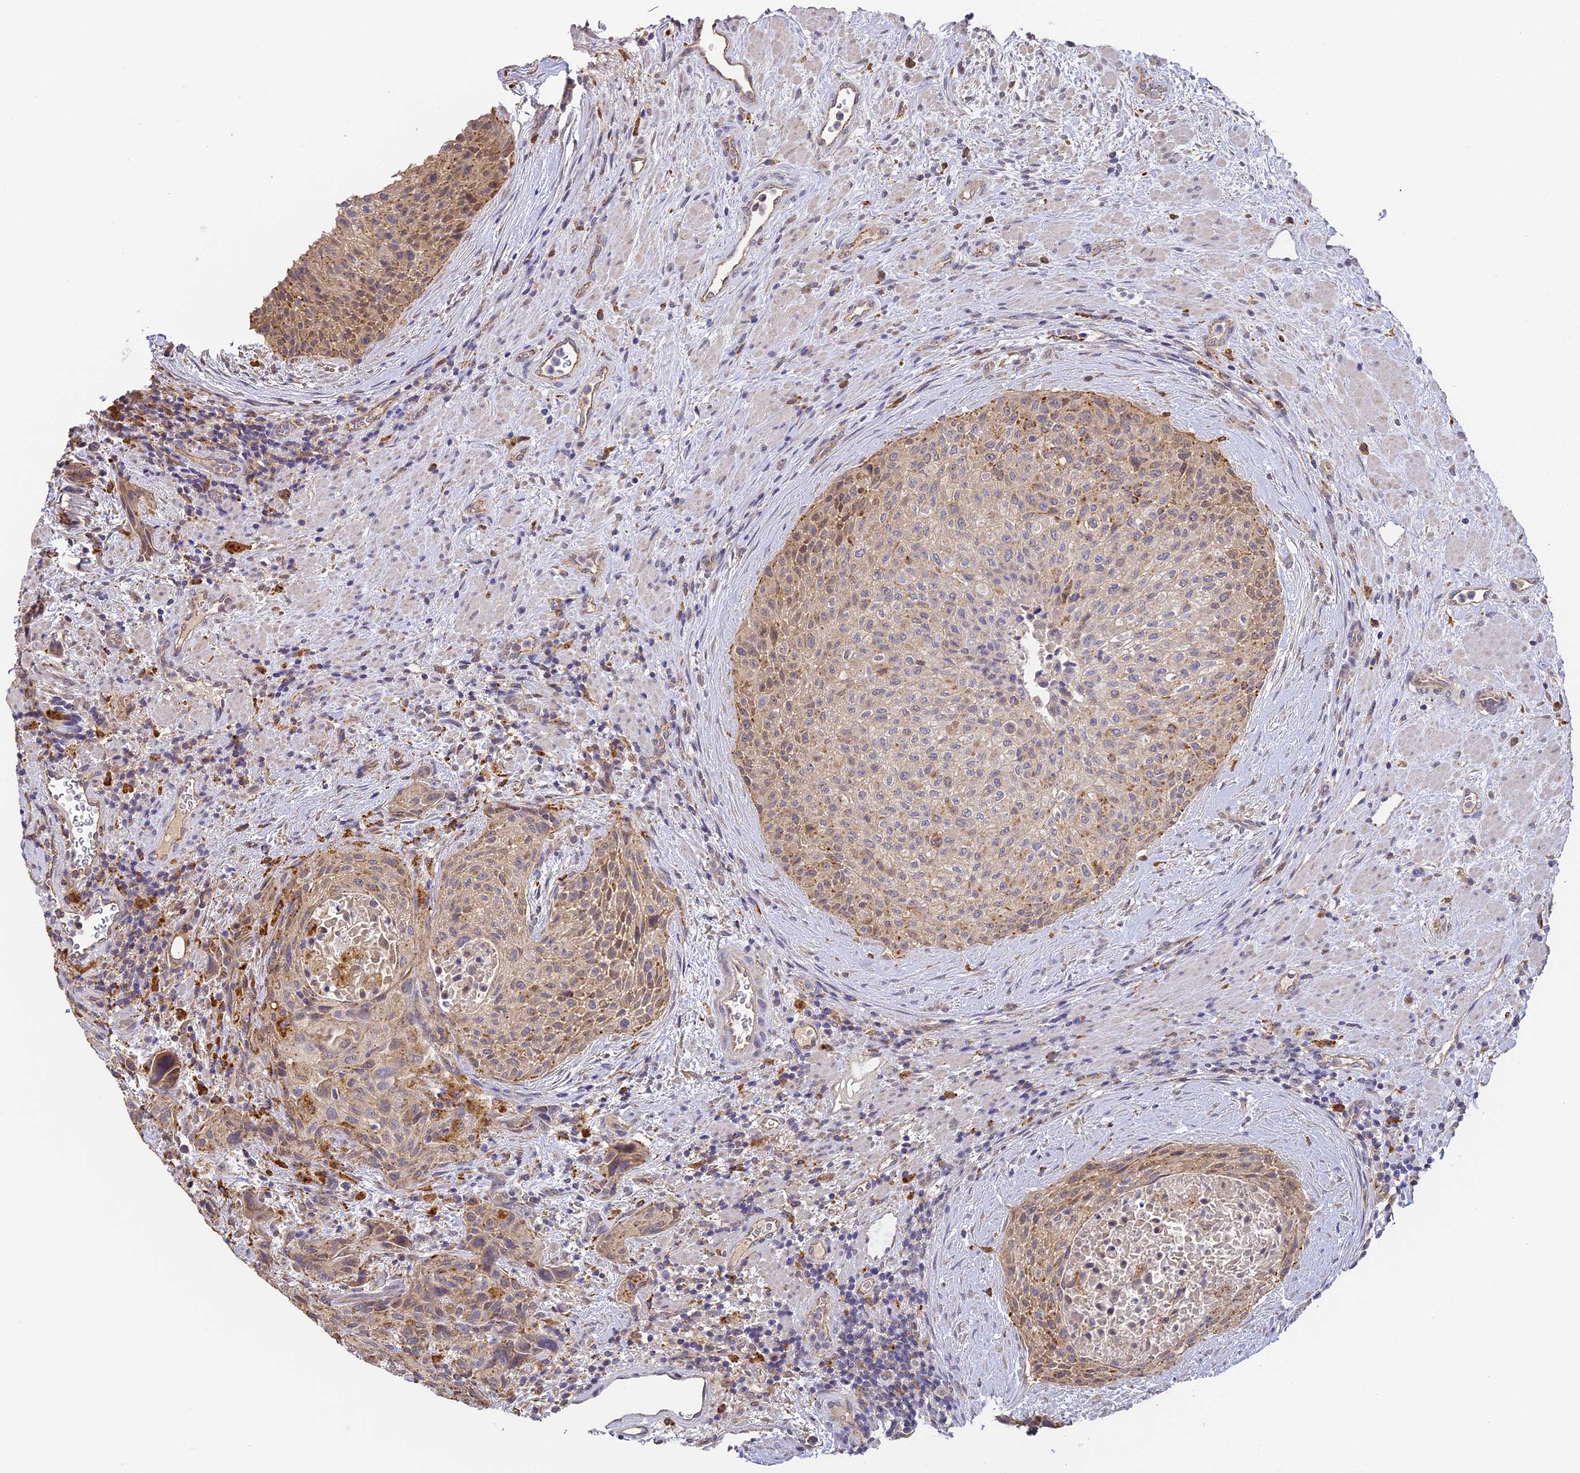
{"staining": {"intensity": "moderate", "quantity": "25%-75%", "location": "cytoplasmic/membranous"}, "tissue": "urothelial cancer", "cell_type": "Tumor cells", "image_type": "cancer", "snomed": [{"axis": "morphology", "description": "Normal tissue, NOS"}, {"axis": "morphology", "description": "Urothelial carcinoma, NOS"}, {"axis": "topography", "description": "Urinary bladder"}, {"axis": "topography", "description": "Peripheral nerve tissue"}], "caption": "A brown stain shows moderate cytoplasmic/membranous positivity of a protein in human transitional cell carcinoma tumor cells.", "gene": "YAE1", "patient": {"sex": "male", "age": 35}}